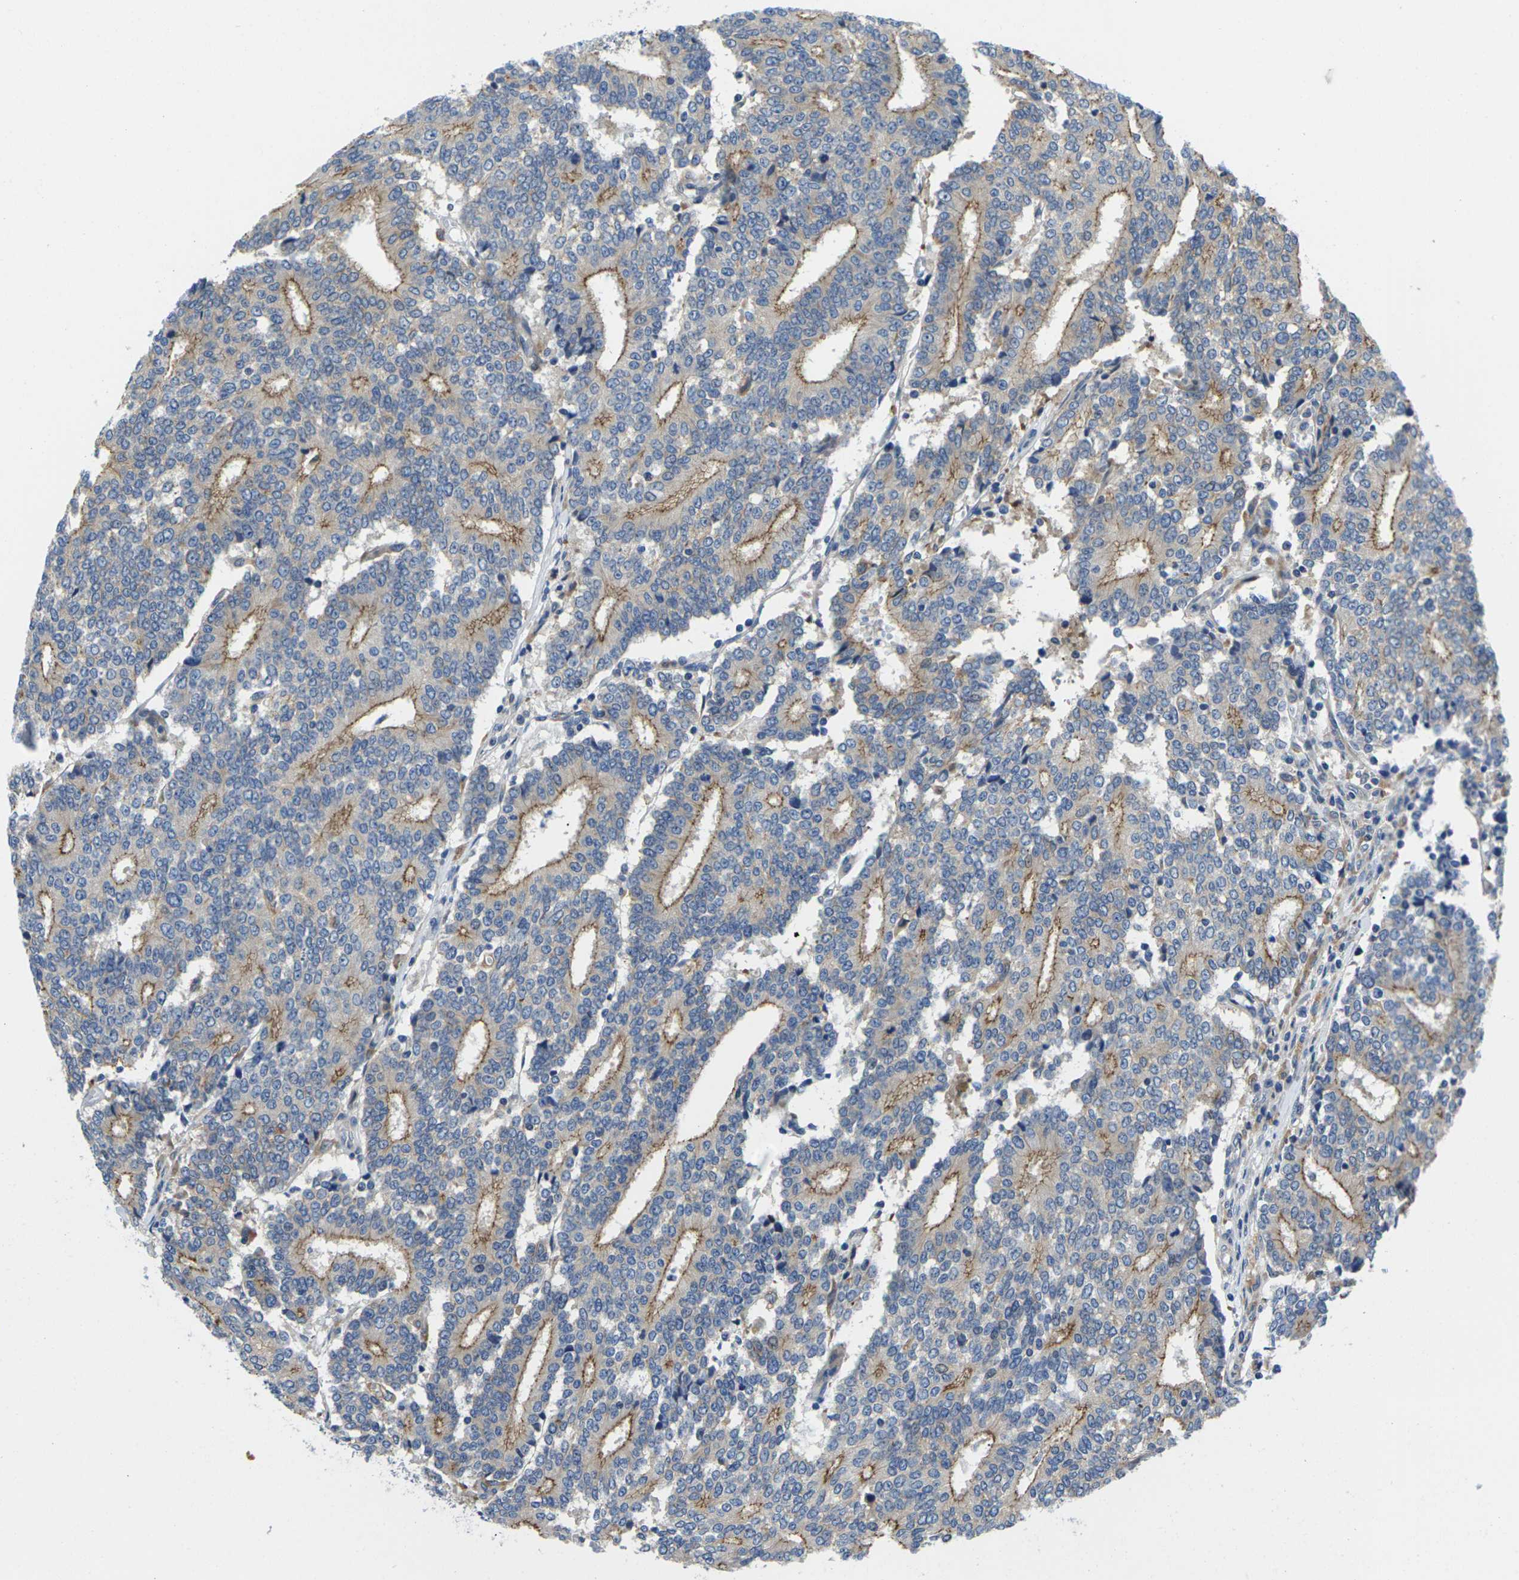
{"staining": {"intensity": "moderate", "quantity": "25%-75%", "location": "cytoplasmic/membranous"}, "tissue": "prostate cancer", "cell_type": "Tumor cells", "image_type": "cancer", "snomed": [{"axis": "morphology", "description": "Normal tissue, NOS"}, {"axis": "morphology", "description": "Adenocarcinoma, High grade"}, {"axis": "topography", "description": "Prostate"}, {"axis": "topography", "description": "Seminal veicle"}], "caption": "Adenocarcinoma (high-grade) (prostate) stained for a protein (brown) displays moderate cytoplasmic/membranous positive positivity in about 25%-75% of tumor cells.", "gene": "SCNN1A", "patient": {"sex": "male", "age": 55}}